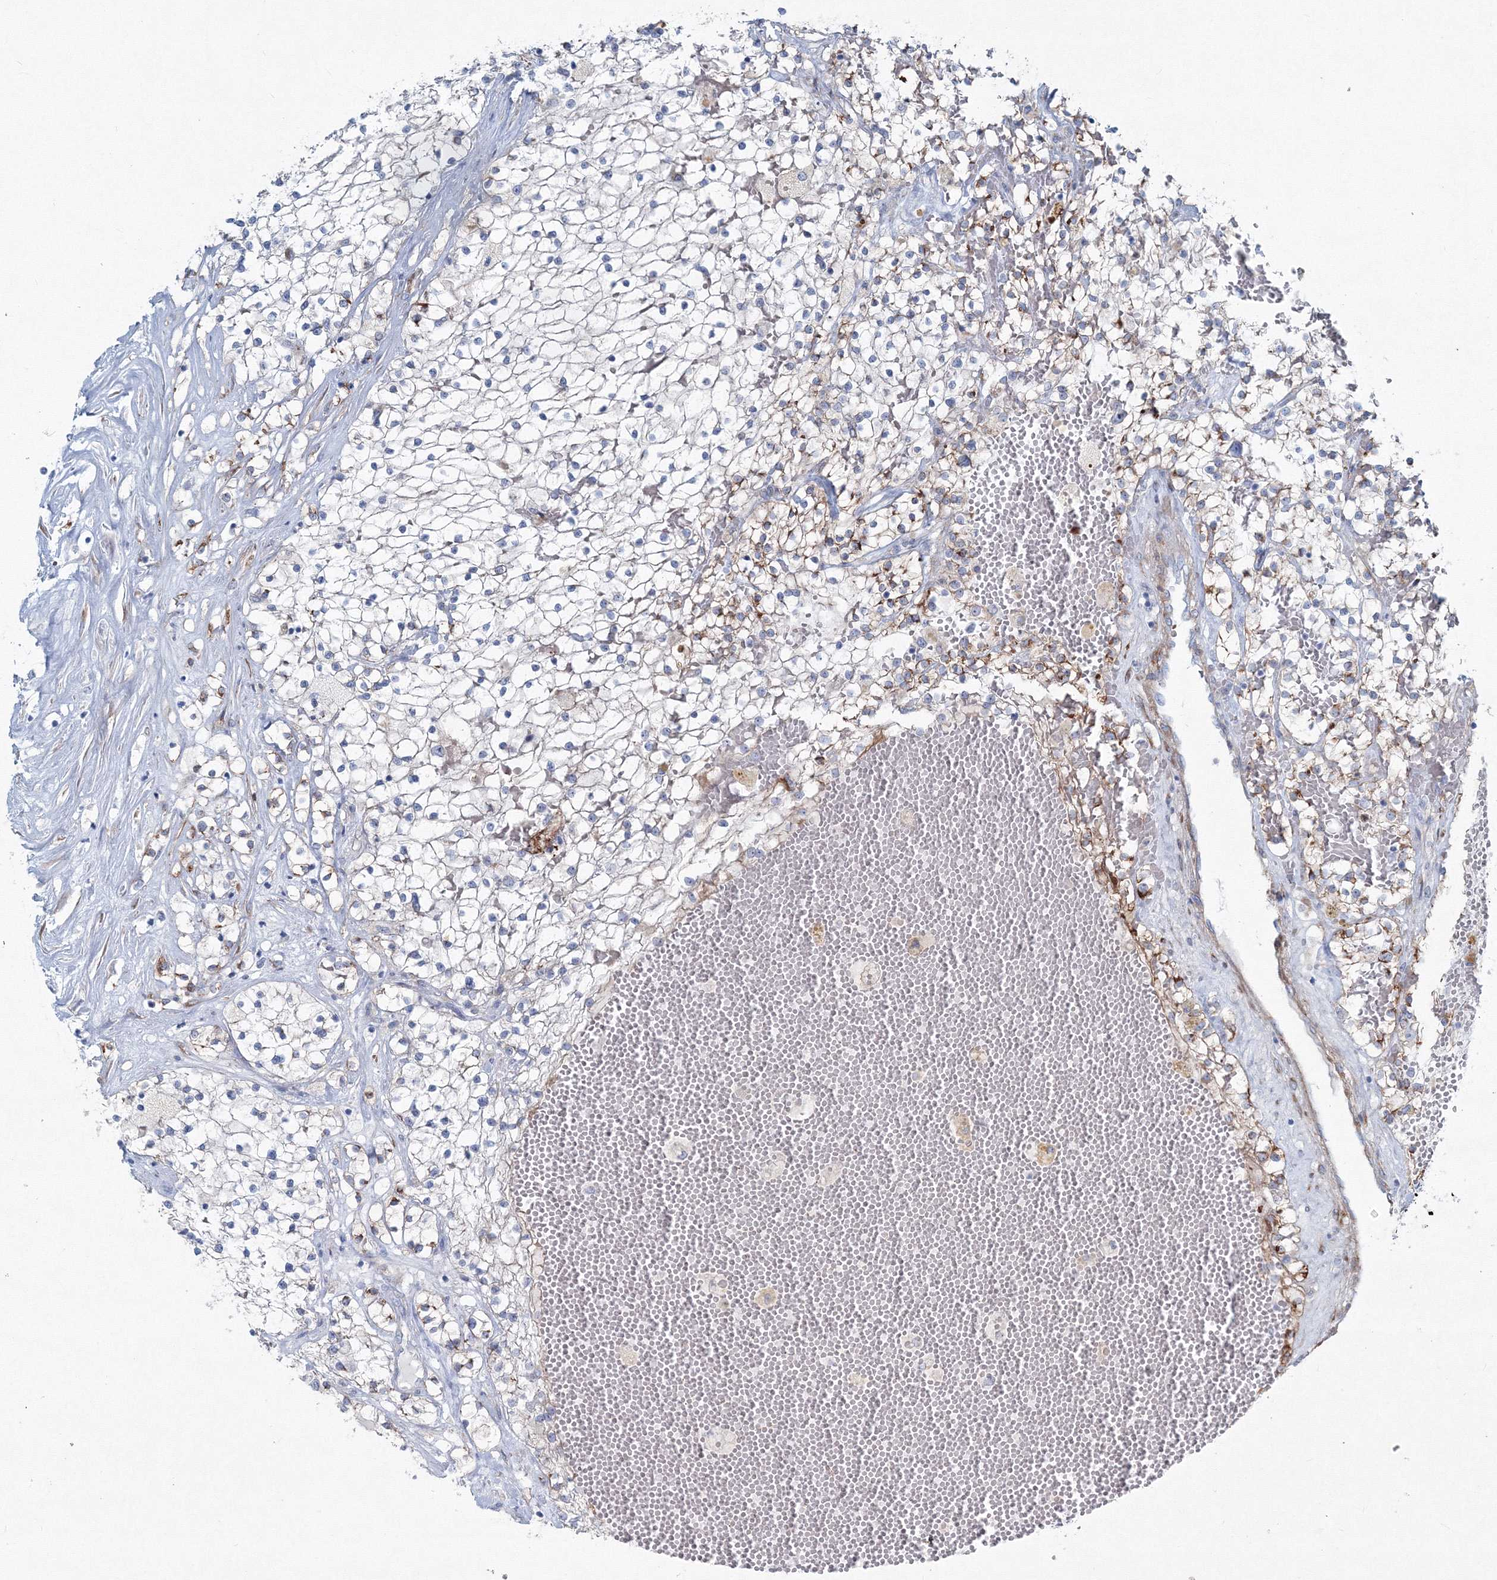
{"staining": {"intensity": "negative", "quantity": "none", "location": "none"}, "tissue": "renal cancer", "cell_type": "Tumor cells", "image_type": "cancer", "snomed": [{"axis": "morphology", "description": "Normal tissue, NOS"}, {"axis": "morphology", "description": "Adenocarcinoma, NOS"}, {"axis": "topography", "description": "Kidney"}], "caption": "IHC micrograph of neoplastic tissue: human renal adenocarcinoma stained with DAB demonstrates no significant protein staining in tumor cells.", "gene": "RCN1", "patient": {"sex": "male", "age": 68}}